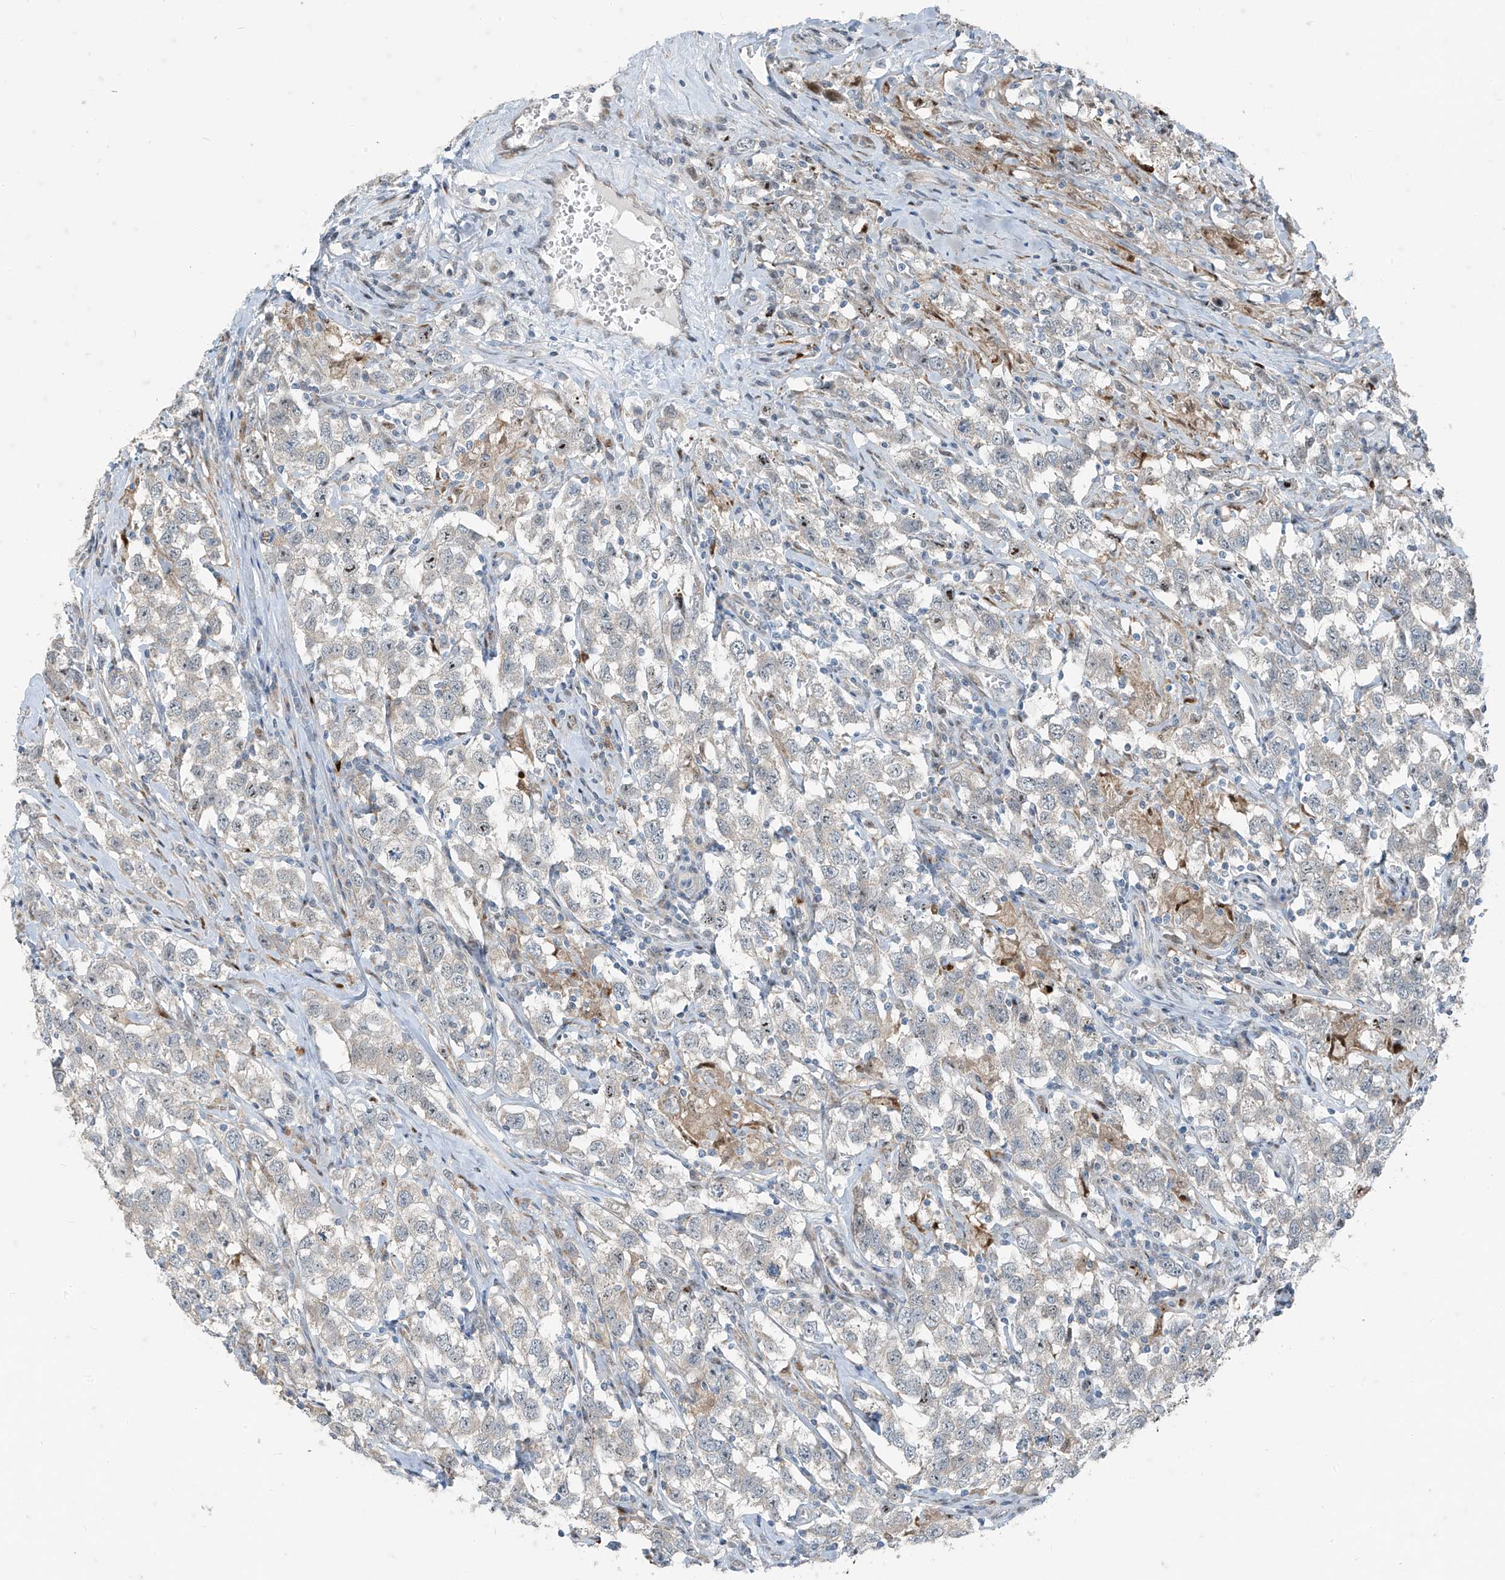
{"staining": {"intensity": "moderate", "quantity": "<25%", "location": "nuclear"}, "tissue": "testis cancer", "cell_type": "Tumor cells", "image_type": "cancer", "snomed": [{"axis": "morphology", "description": "Seminoma, NOS"}, {"axis": "topography", "description": "Testis"}], "caption": "Immunohistochemical staining of human testis seminoma exhibits moderate nuclear protein positivity in about <25% of tumor cells.", "gene": "PPCS", "patient": {"sex": "male", "age": 41}}